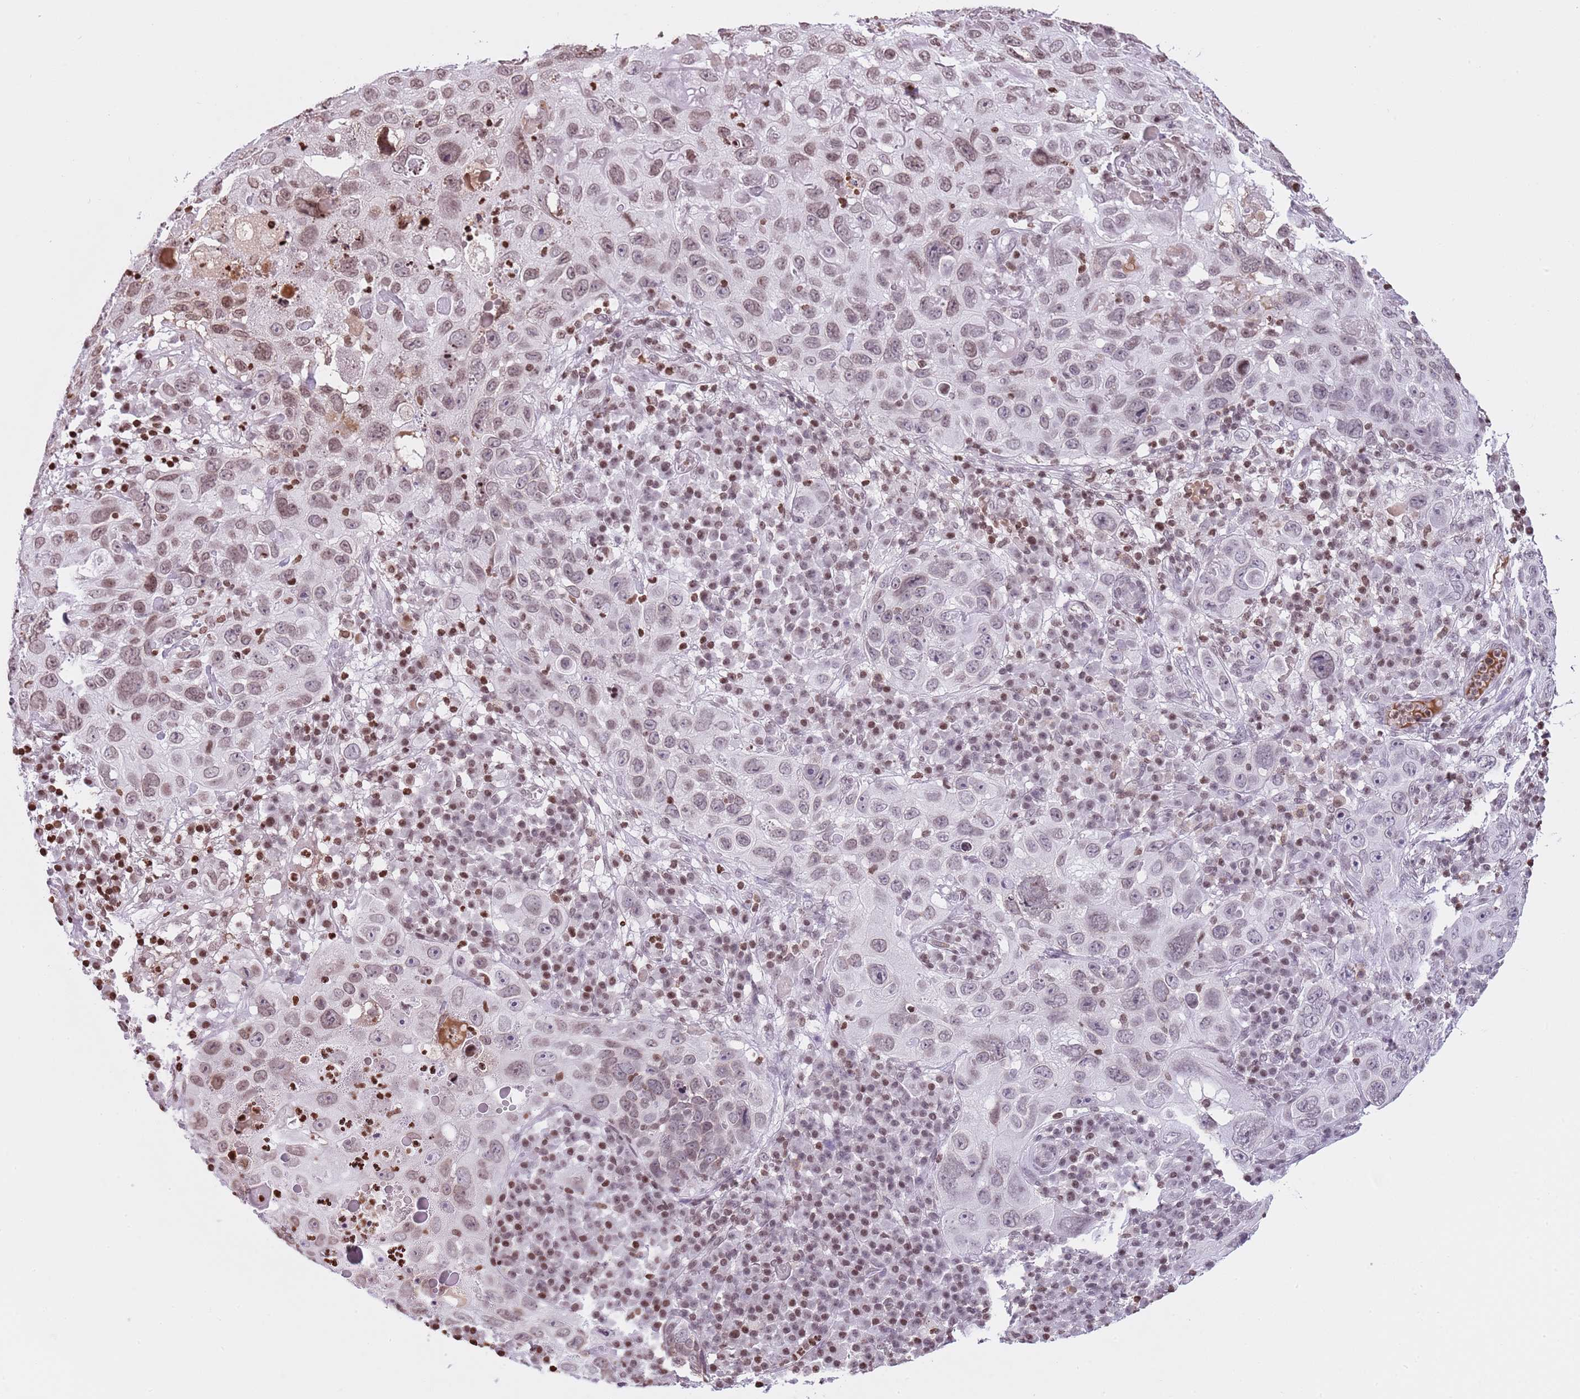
{"staining": {"intensity": "moderate", "quantity": "<25%", "location": "nuclear"}, "tissue": "skin cancer", "cell_type": "Tumor cells", "image_type": "cancer", "snomed": [{"axis": "morphology", "description": "Squamous cell carcinoma in situ, NOS"}, {"axis": "morphology", "description": "Squamous cell carcinoma, NOS"}, {"axis": "topography", "description": "Skin"}], "caption": "This is a micrograph of immunohistochemistry staining of skin squamous cell carcinoma, which shows moderate expression in the nuclear of tumor cells.", "gene": "KPNA3", "patient": {"sex": "male", "age": 93}}